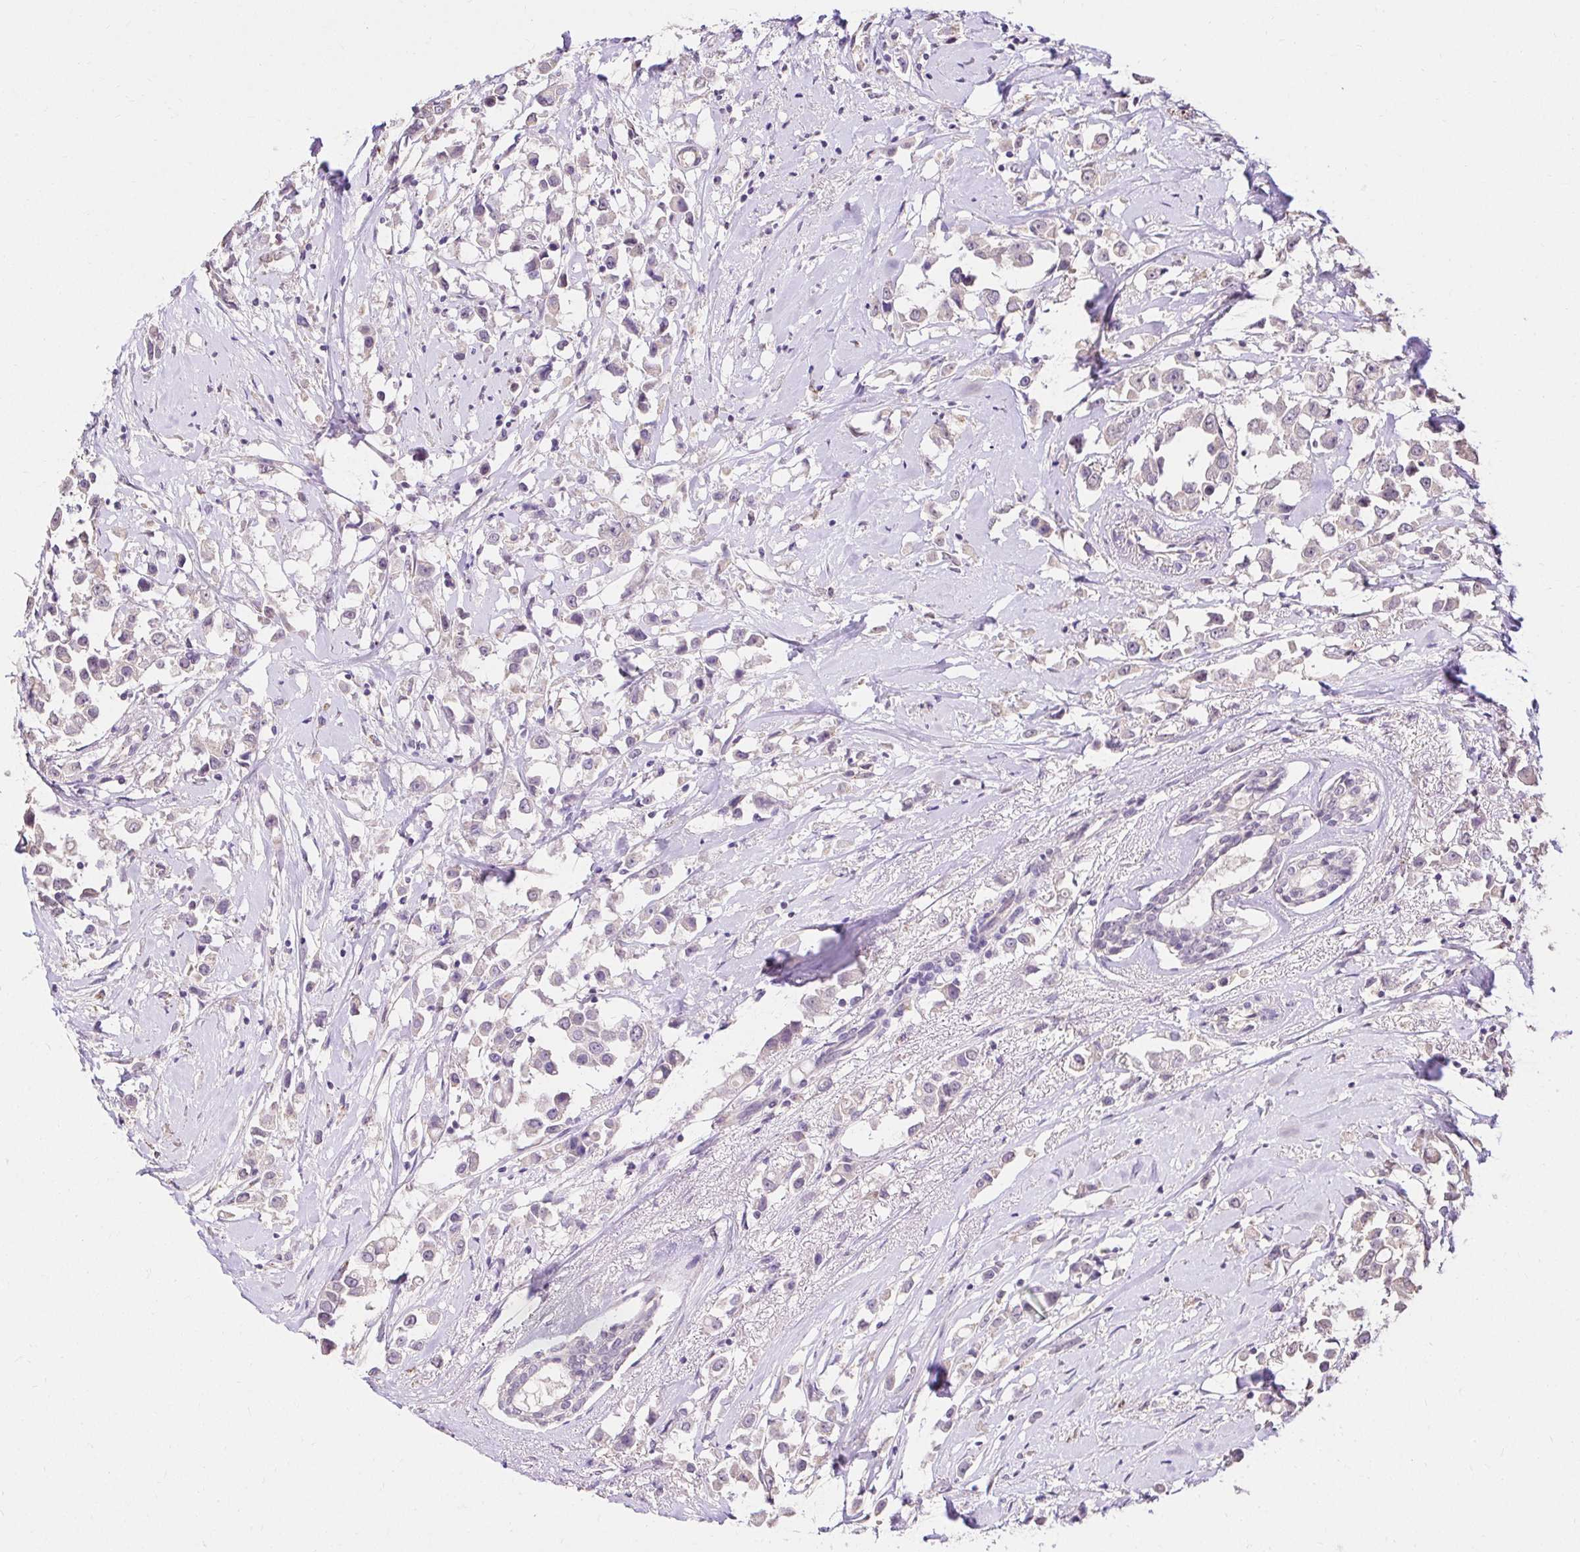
{"staining": {"intensity": "weak", "quantity": "<25%", "location": "cytoplasmic/membranous"}, "tissue": "breast cancer", "cell_type": "Tumor cells", "image_type": "cancer", "snomed": [{"axis": "morphology", "description": "Duct carcinoma"}, {"axis": "topography", "description": "Breast"}], "caption": "High power microscopy micrograph of an immunohistochemistry image of breast cancer, revealing no significant positivity in tumor cells.", "gene": "KIAA1210", "patient": {"sex": "female", "age": 61}}